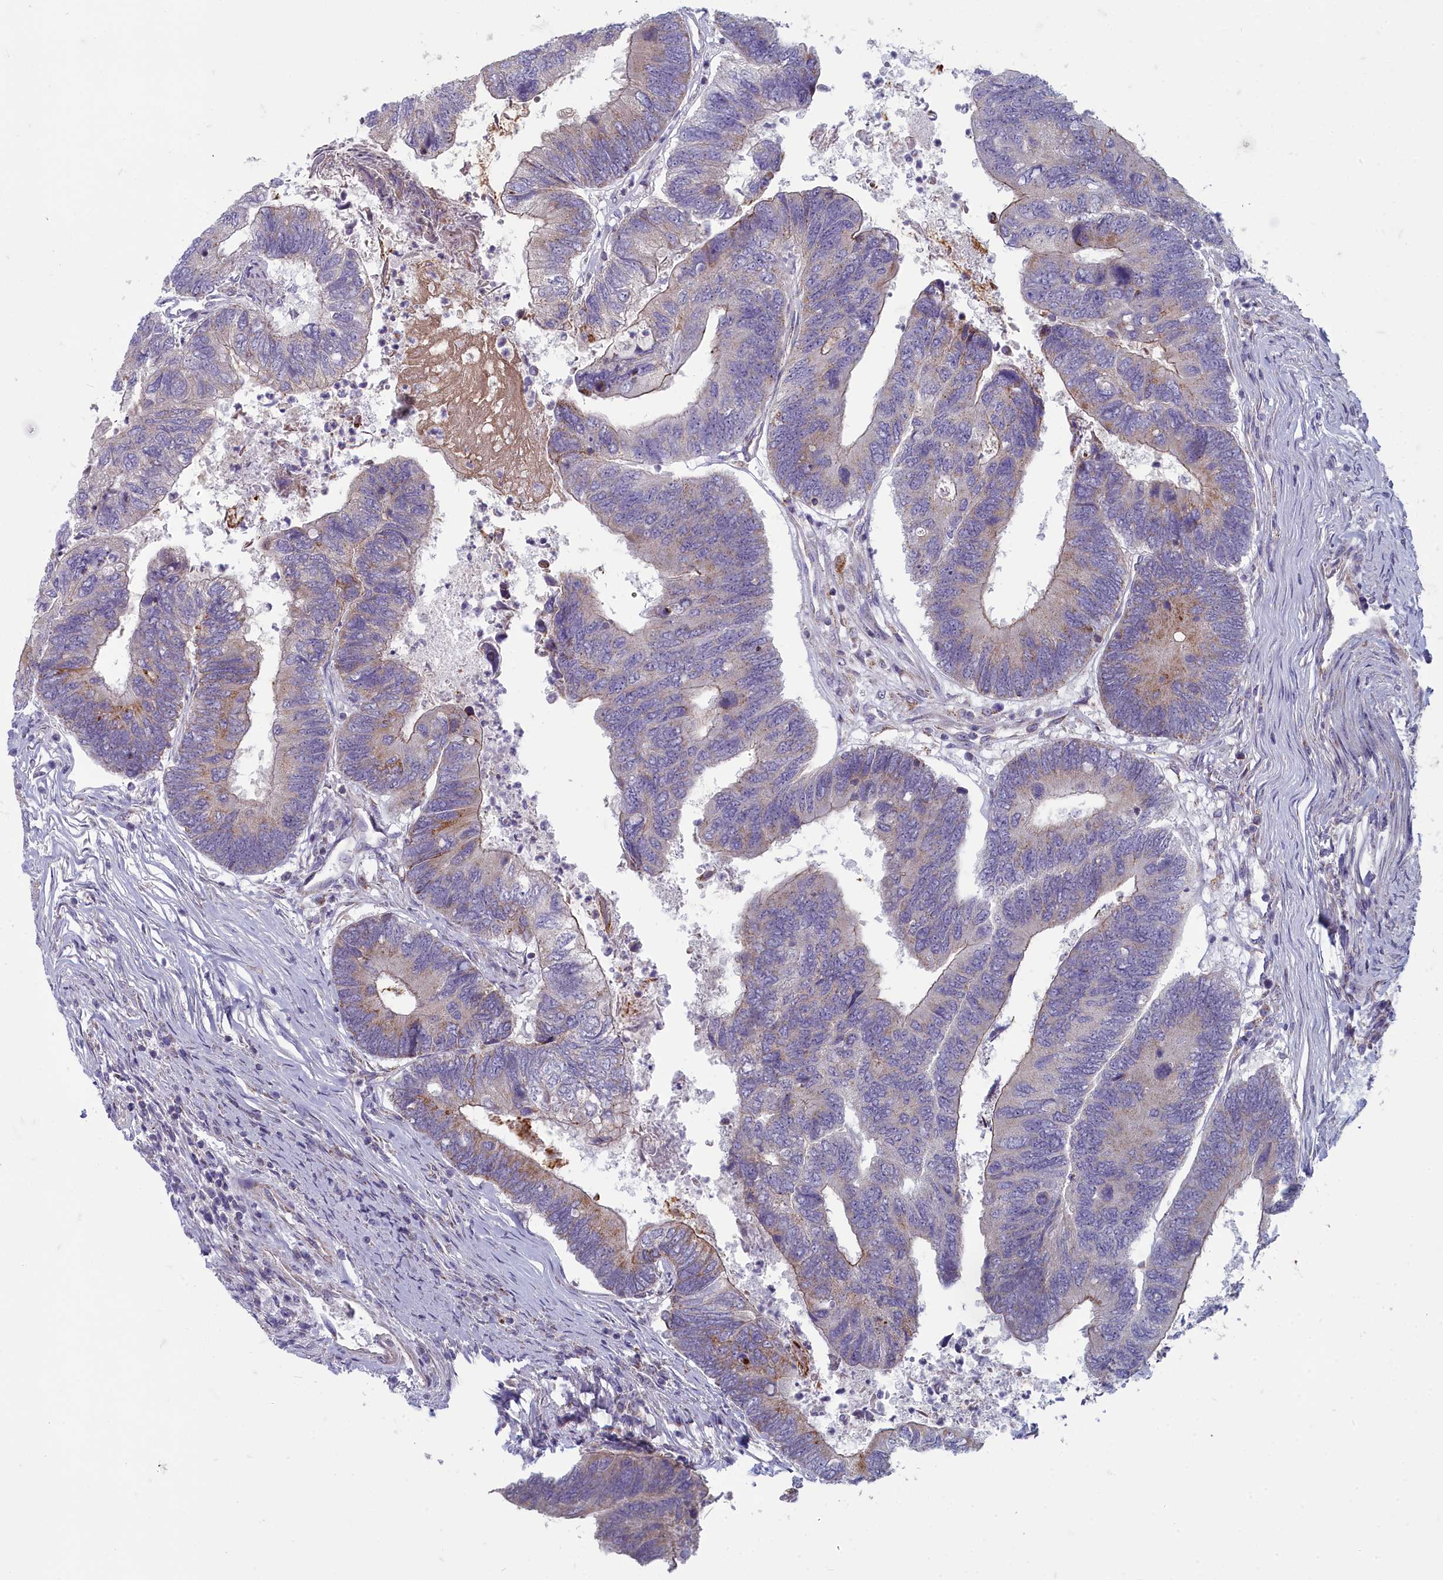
{"staining": {"intensity": "weak", "quantity": "<25%", "location": "cytoplasmic/membranous"}, "tissue": "colorectal cancer", "cell_type": "Tumor cells", "image_type": "cancer", "snomed": [{"axis": "morphology", "description": "Adenocarcinoma, NOS"}, {"axis": "topography", "description": "Colon"}], "caption": "DAB (3,3'-diaminobenzidine) immunohistochemical staining of colorectal cancer (adenocarcinoma) displays no significant staining in tumor cells.", "gene": "INSYN2A", "patient": {"sex": "female", "age": 67}}